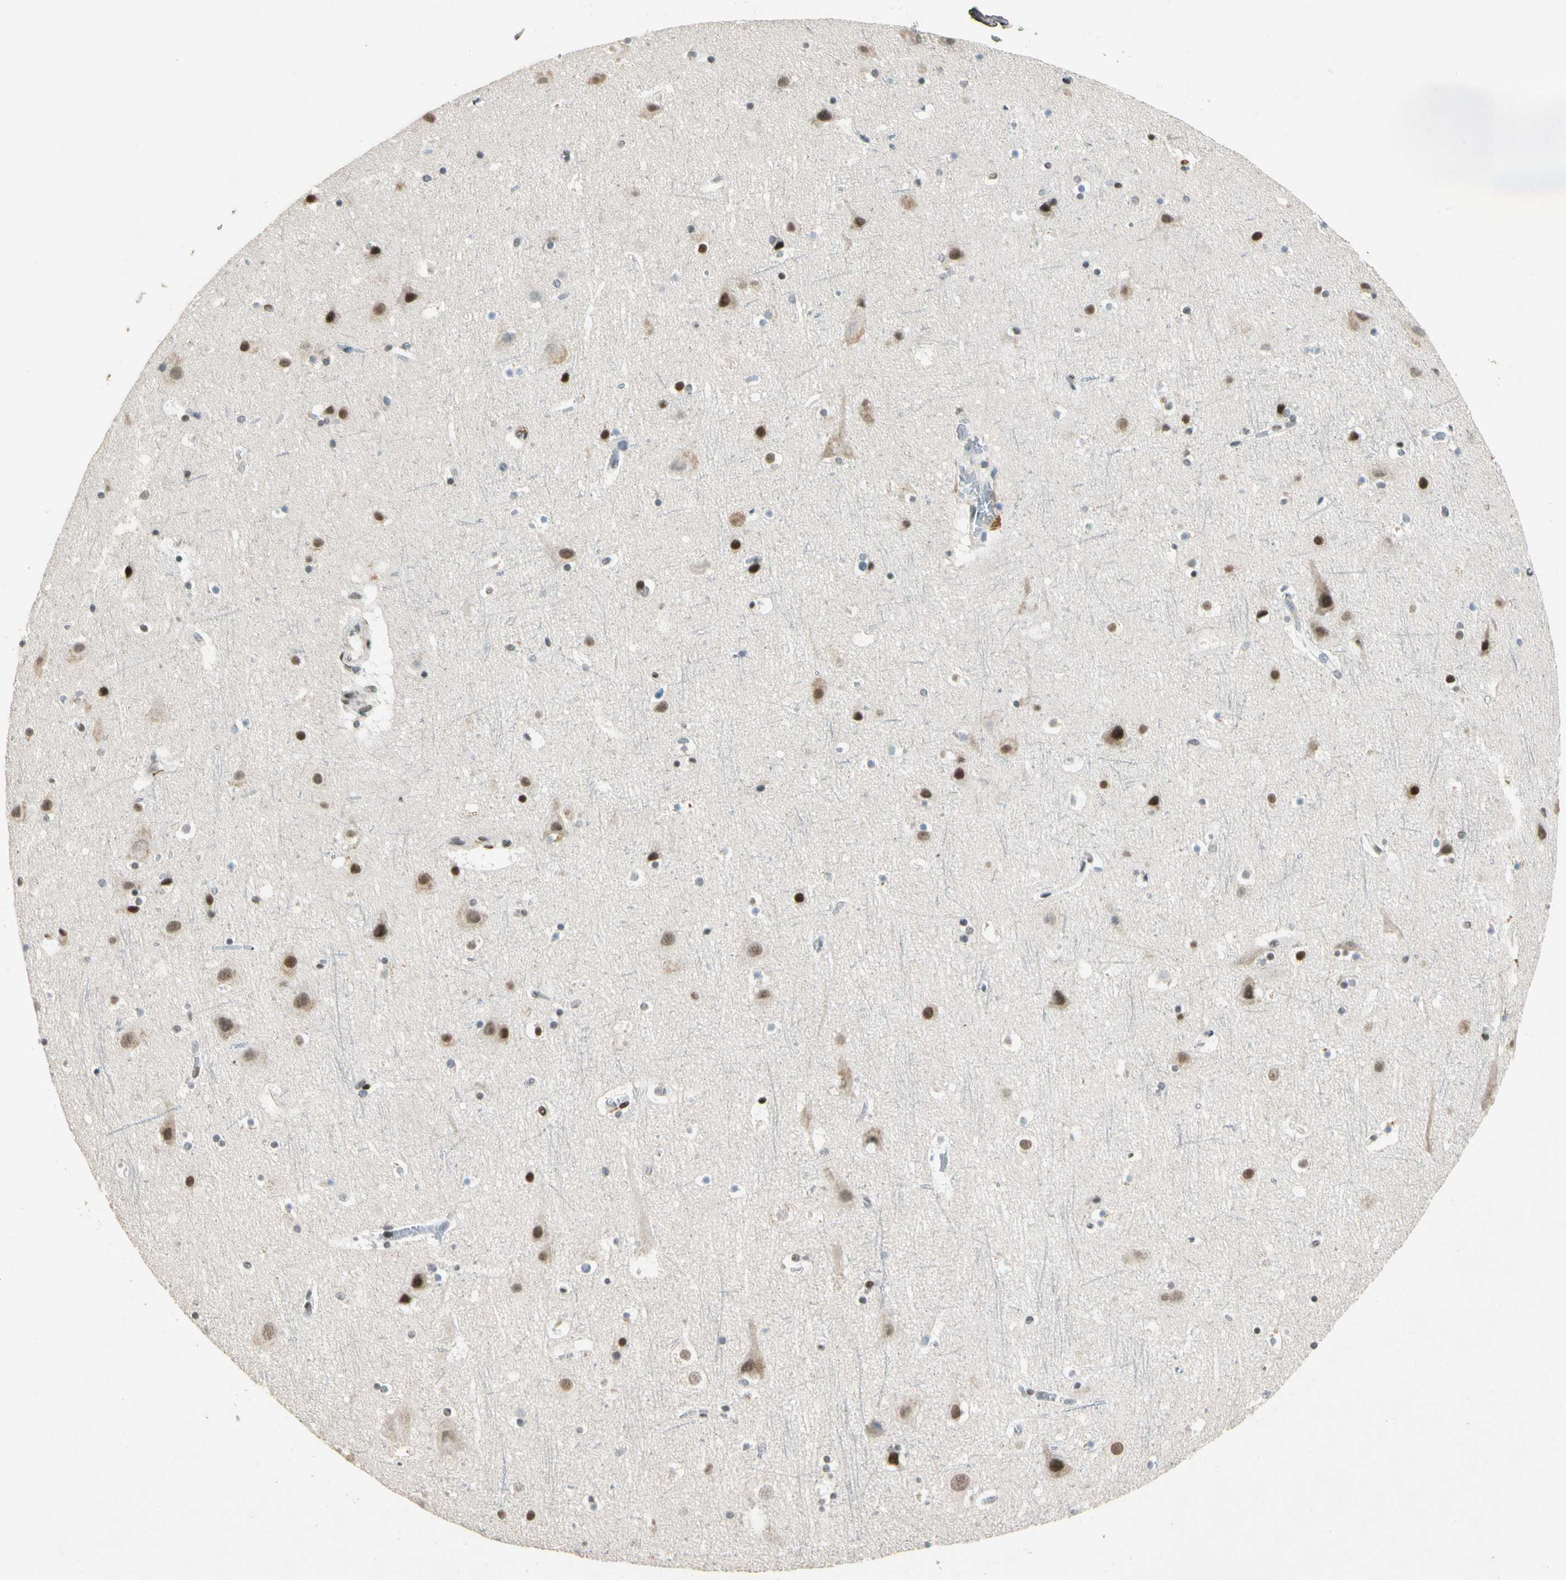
{"staining": {"intensity": "weak", "quantity": "25%-75%", "location": "nuclear"}, "tissue": "cerebral cortex", "cell_type": "Endothelial cells", "image_type": "normal", "snomed": [{"axis": "morphology", "description": "Normal tissue, NOS"}, {"axis": "topography", "description": "Cerebral cortex"}], "caption": "Immunohistochemistry staining of benign cerebral cortex, which demonstrates low levels of weak nuclear staining in approximately 25%-75% of endothelial cells indicating weak nuclear protein expression. The staining was performed using DAB (3,3'-diaminobenzidine) (brown) for protein detection and nuclei were counterstained in hematoxylin (blue).", "gene": "ZBTB4", "patient": {"sex": "male", "age": 45}}